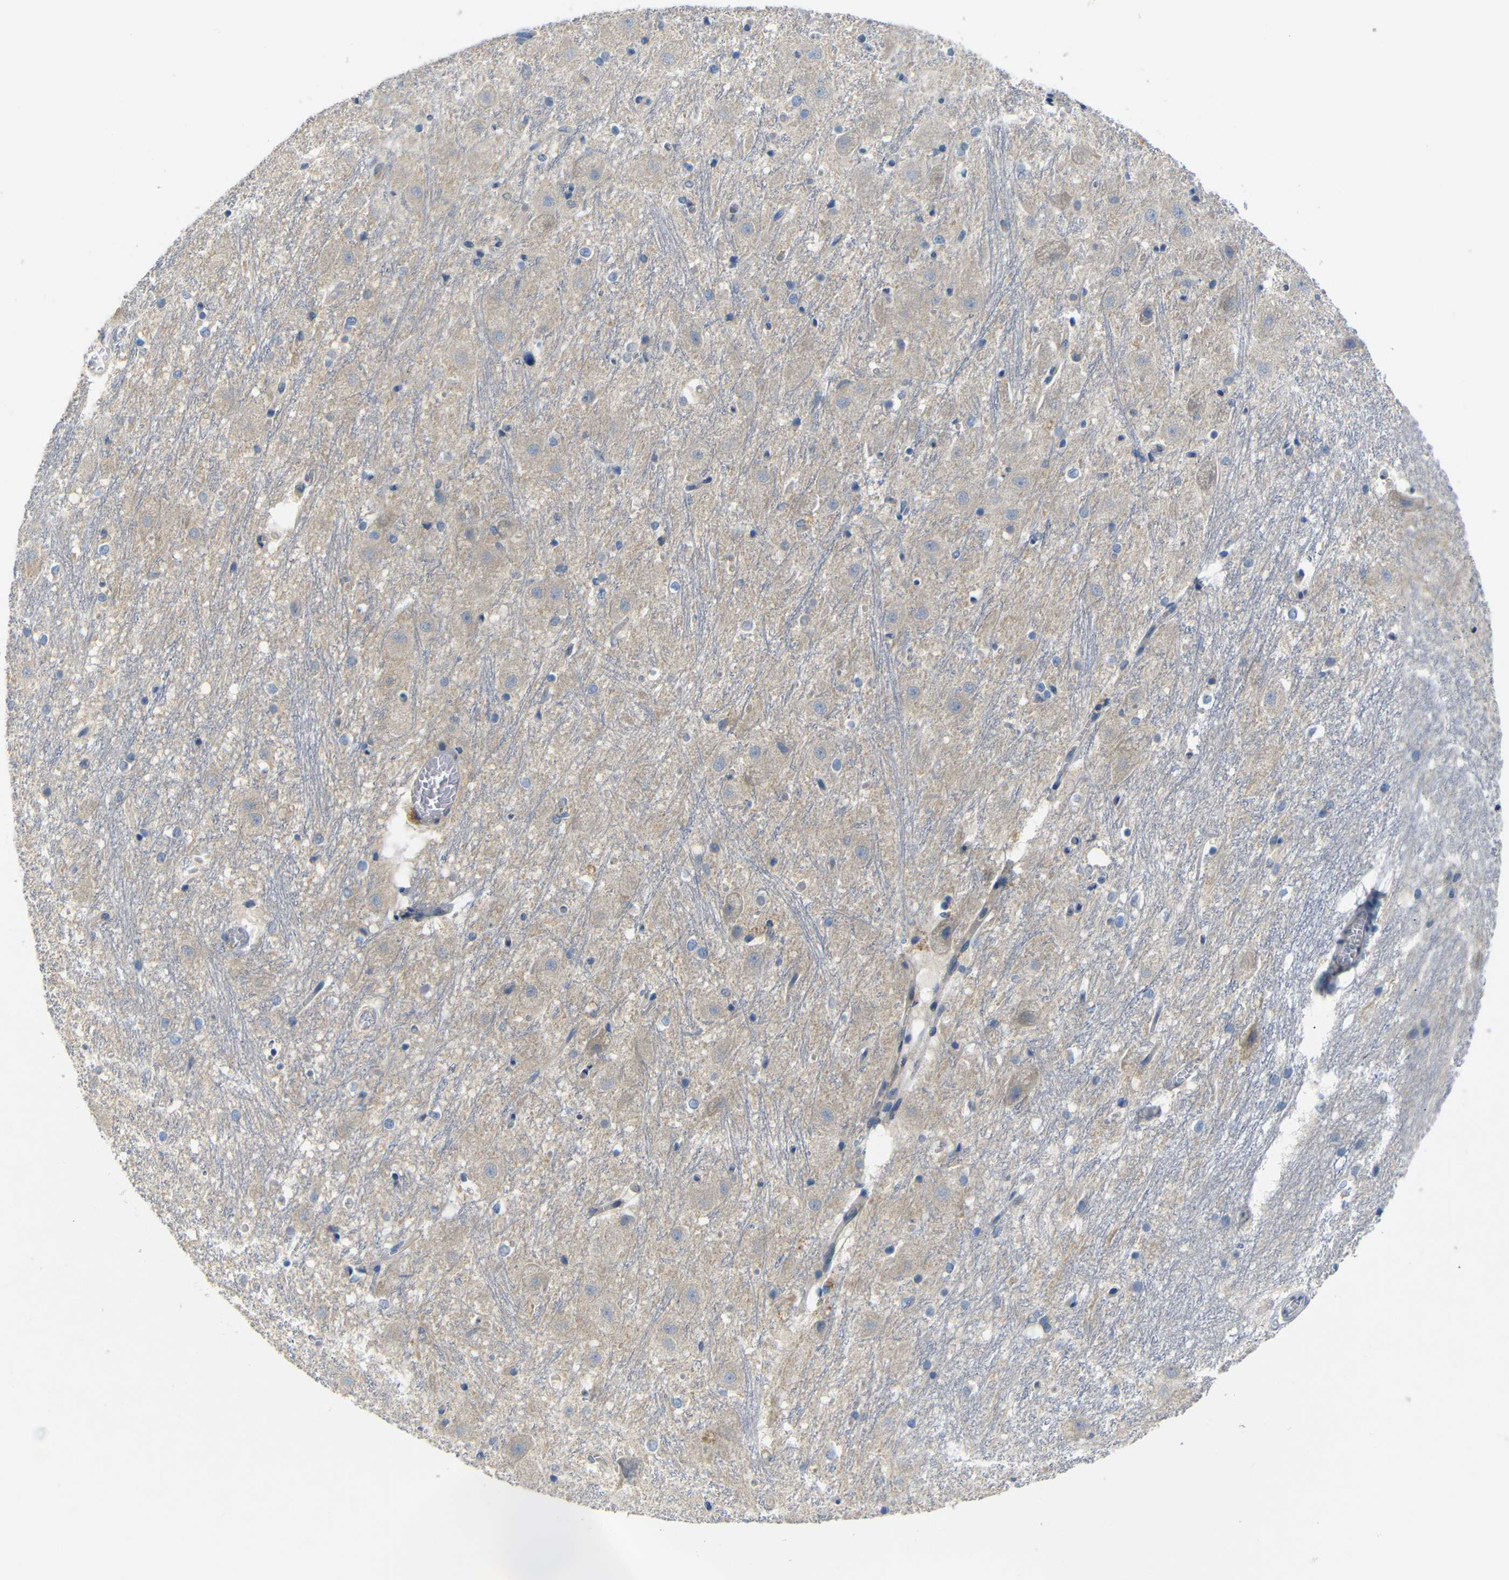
{"staining": {"intensity": "negative", "quantity": "none", "location": "none"}, "tissue": "hippocampus", "cell_type": "Glial cells", "image_type": "normal", "snomed": [{"axis": "morphology", "description": "Normal tissue, NOS"}, {"axis": "topography", "description": "Hippocampus"}], "caption": "Hippocampus stained for a protein using IHC exhibits no expression glial cells.", "gene": "TBC1D32", "patient": {"sex": "female", "age": 19}}